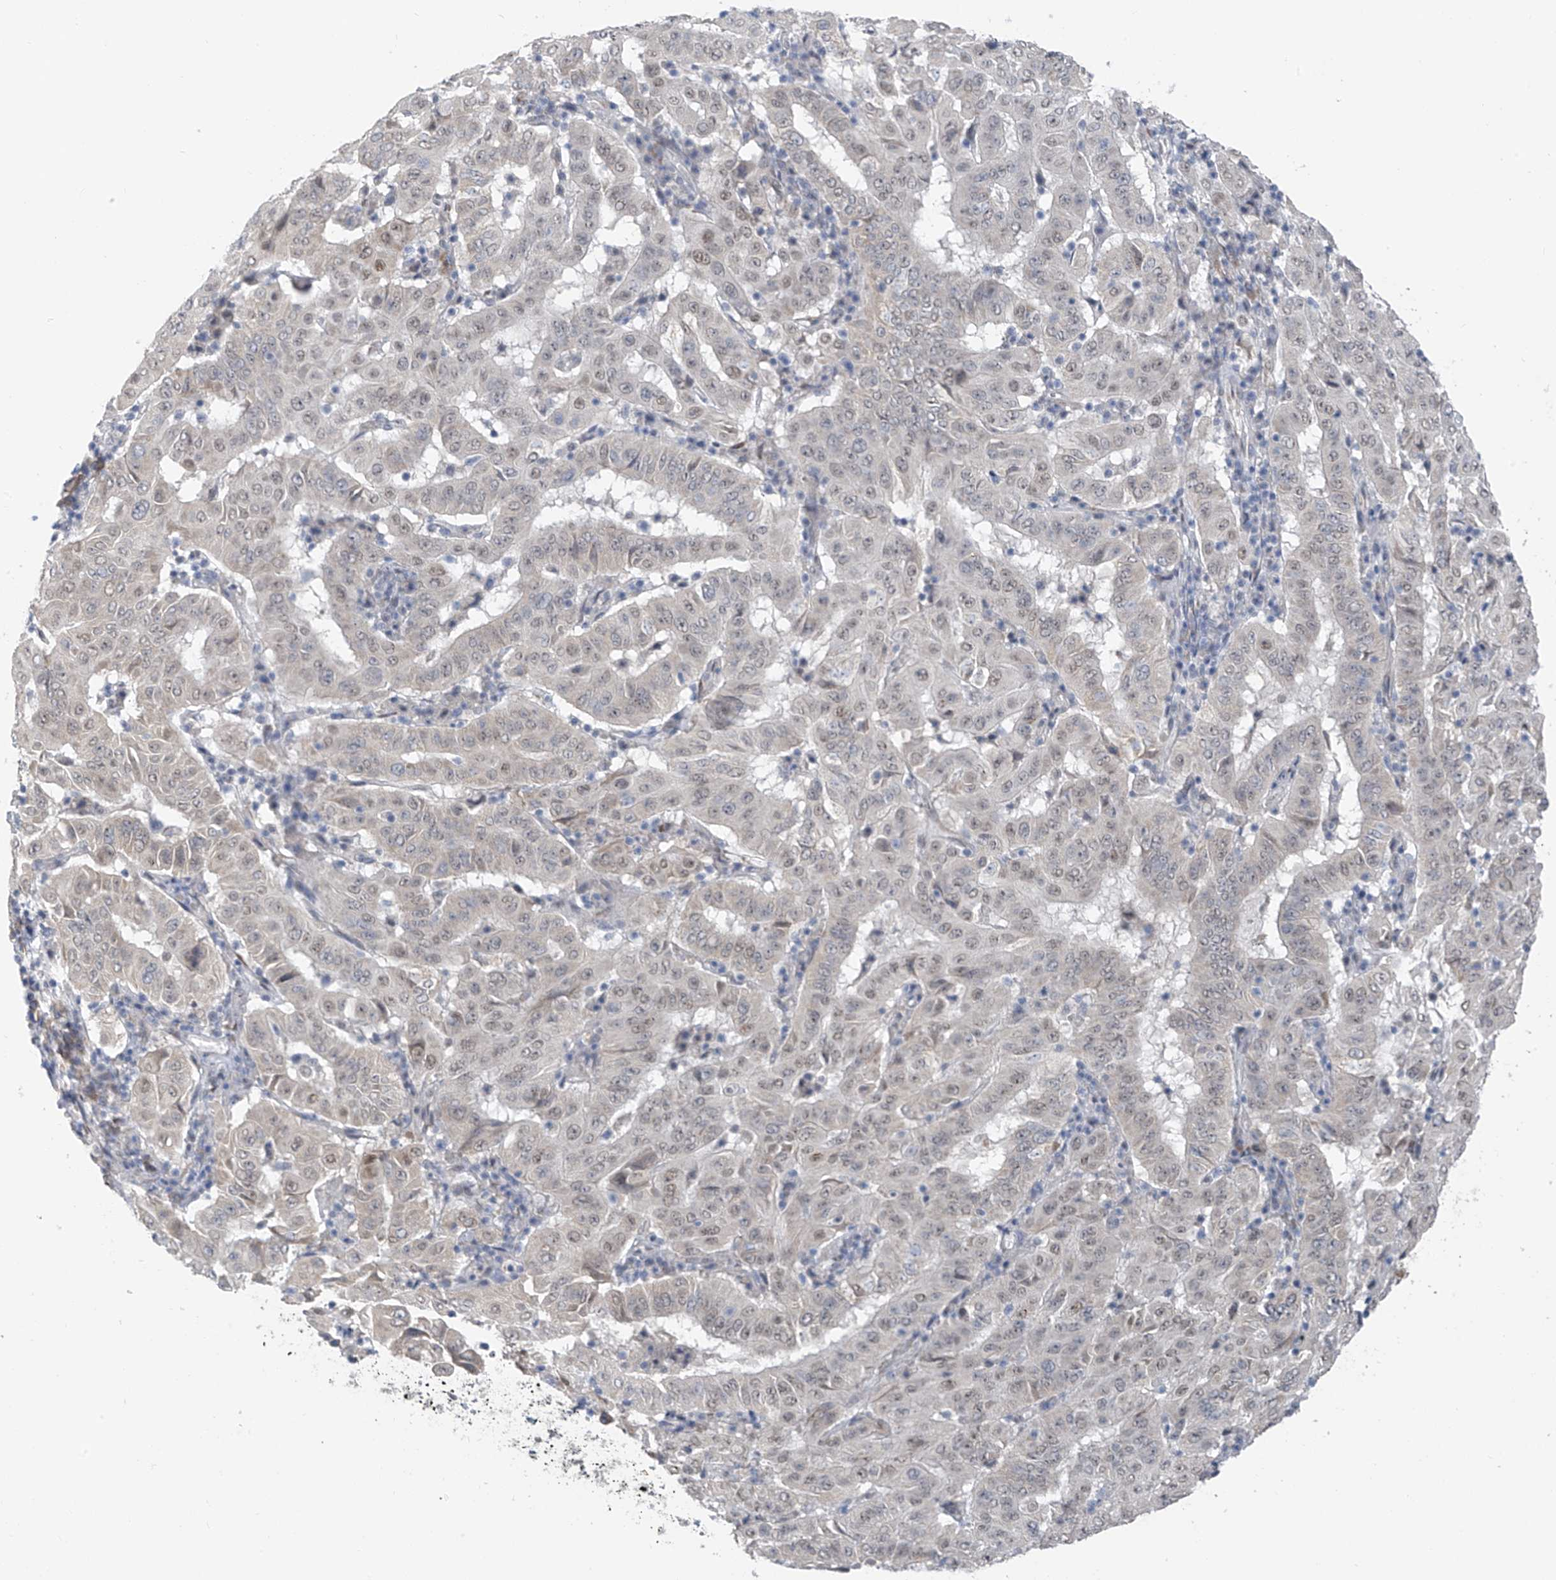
{"staining": {"intensity": "weak", "quantity": "25%-75%", "location": "nuclear"}, "tissue": "pancreatic cancer", "cell_type": "Tumor cells", "image_type": "cancer", "snomed": [{"axis": "morphology", "description": "Adenocarcinoma, NOS"}, {"axis": "topography", "description": "Pancreas"}], "caption": "High-power microscopy captured an IHC image of pancreatic cancer (adenocarcinoma), revealing weak nuclear positivity in about 25%-75% of tumor cells. (Stains: DAB (3,3'-diaminobenzidine) in brown, nuclei in blue, Microscopy: brightfield microscopy at high magnification).", "gene": "CYP4V2", "patient": {"sex": "male", "age": 63}}